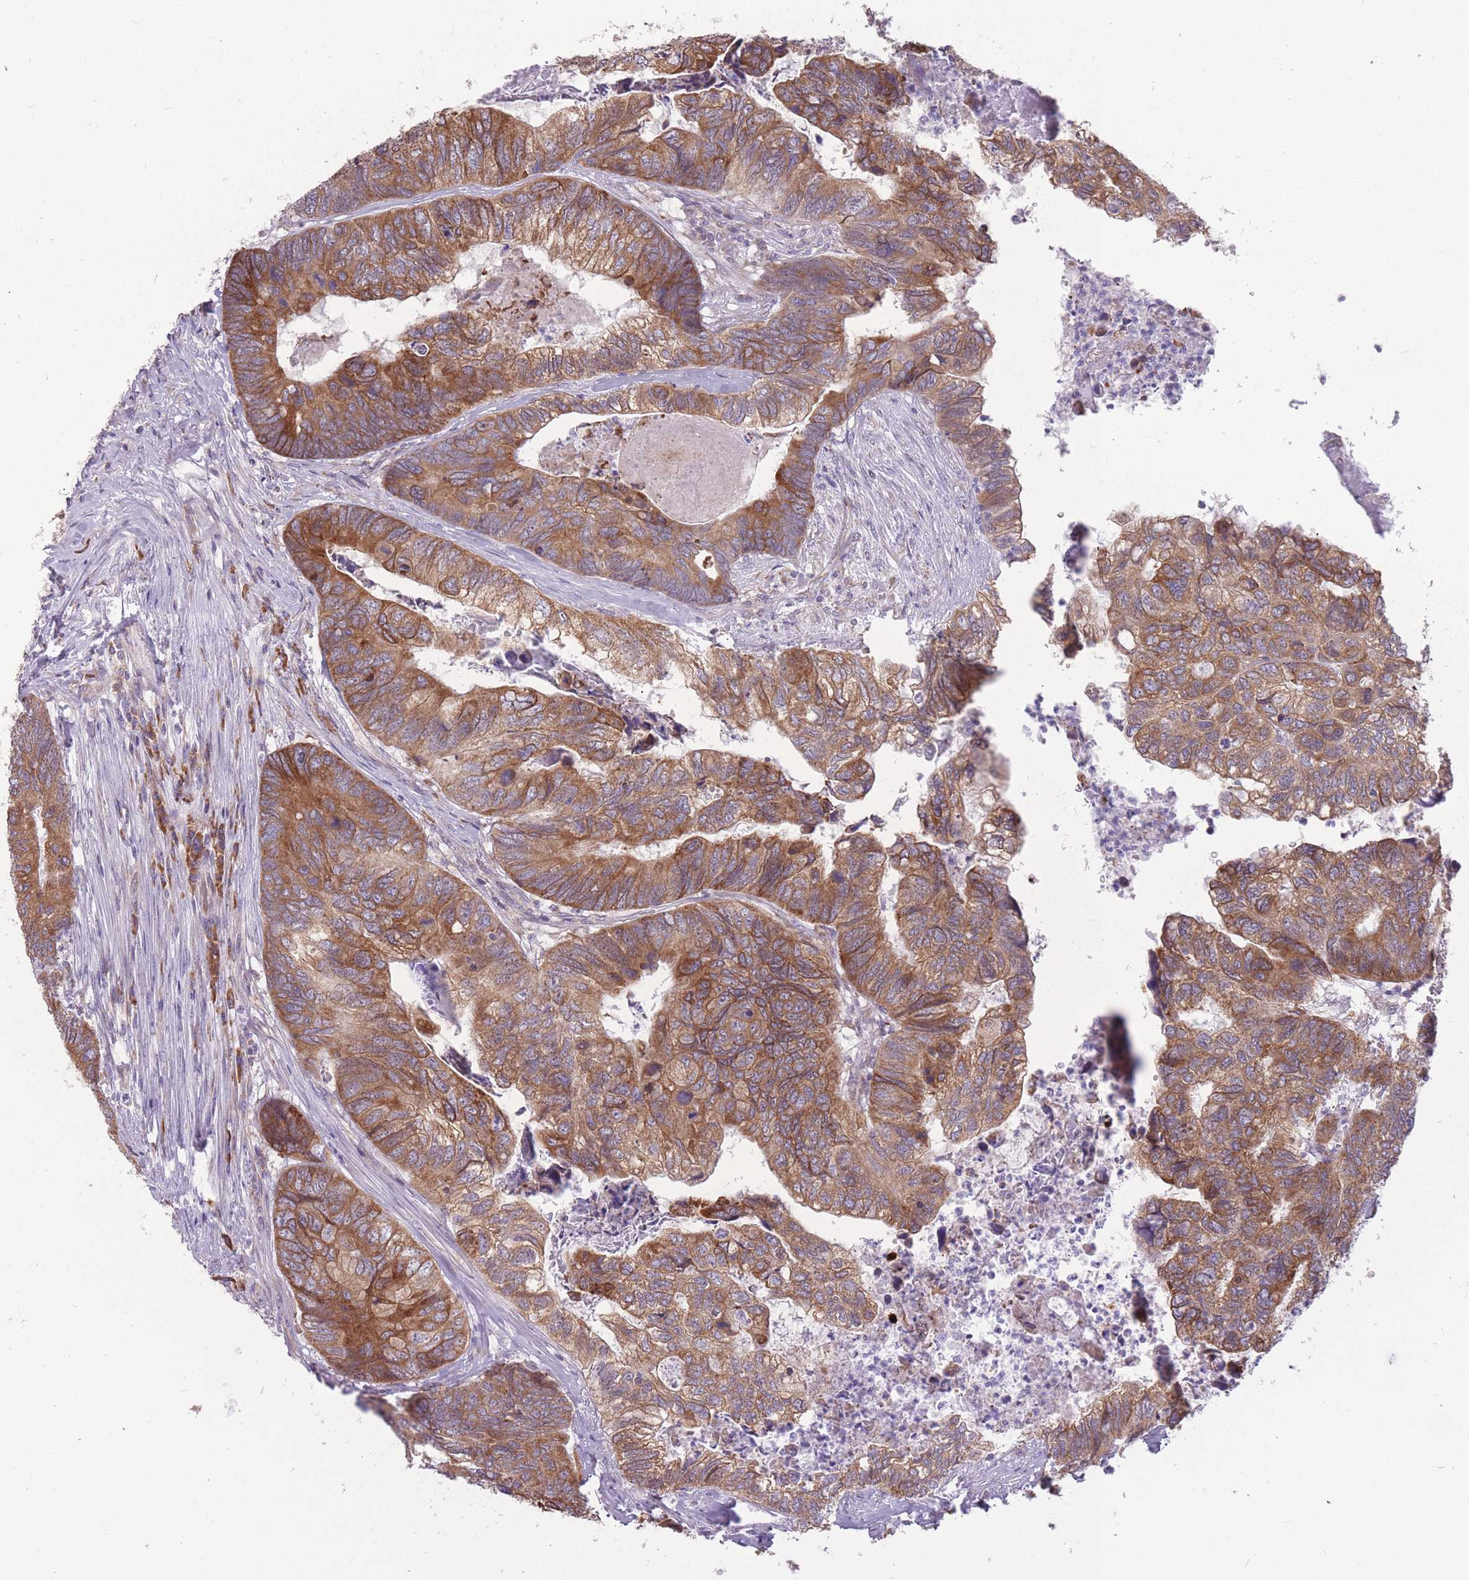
{"staining": {"intensity": "moderate", "quantity": ">75%", "location": "cytoplasmic/membranous"}, "tissue": "colorectal cancer", "cell_type": "Tumor cells", "image_type": "cancer", "snomed": [{"axis": "morphology", "description": "Adenocarcinoma, NOS"}, {"axis": "topography", "description": "Colon"}], "caption": "Immunohistochemistry (DAB) staining of colorectal cancer (adenocarcinoma) demonstrates moderate cytoplasmic/membranous protein staining in approximately >75% of tumor cells. The staining was performed using DAB (3,3'-diaminobenzidine), with brown indicating positive protein expression. Nuclei are stained blue with hematoxylin.", "gene": "TRAPPC5", "patient": {"sex": "female", "age": 67}}